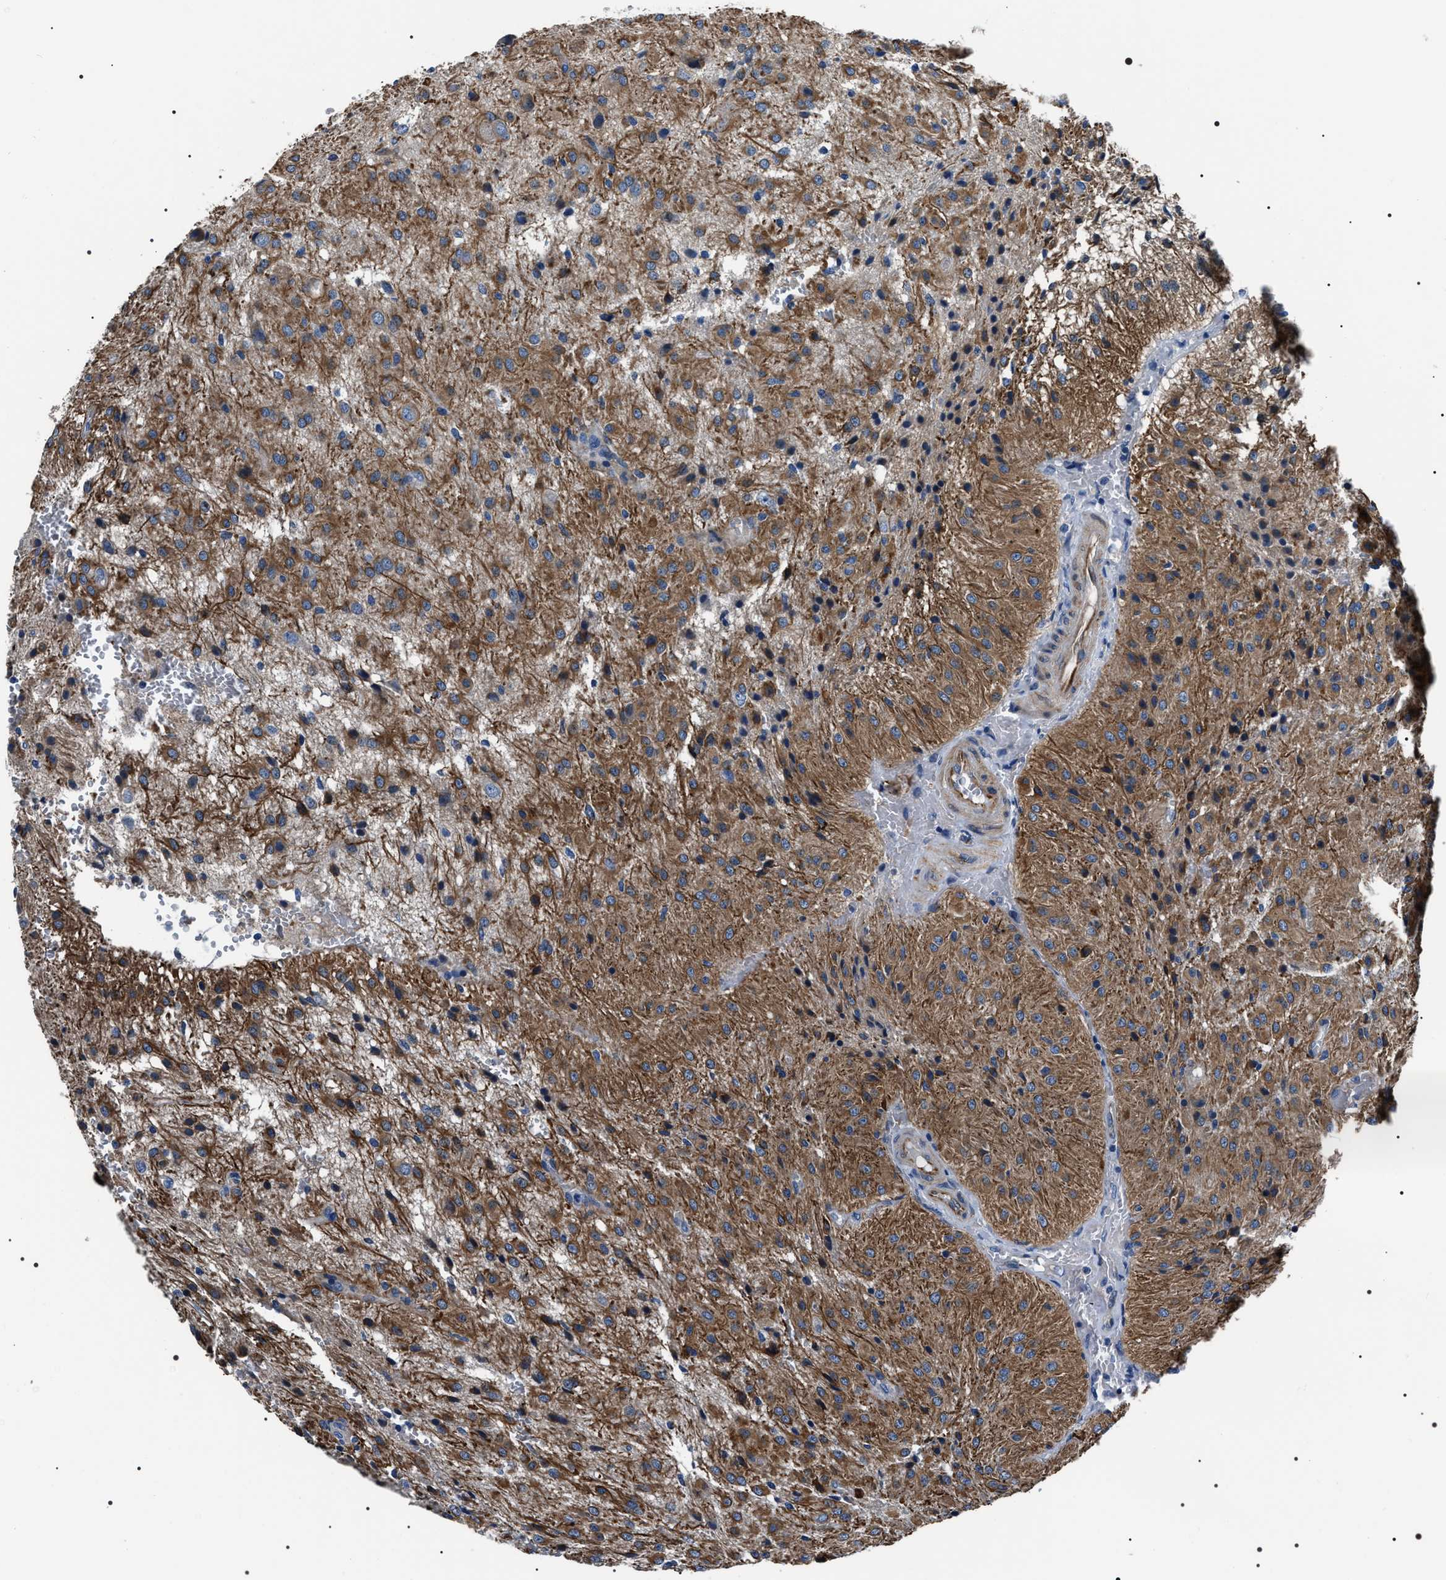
{"staining": {"intensity": "moderate", "quantity": ">75%", "location": "cytoplasmic/membranous"}, "tissue": "glioma", "cell_type": "Tumor cells", "image_type": "cancer", "snomed": [{"axis": "morphology", "description": "Glioma, malignant, High grade"}, {"axis": "topography", "description": "Brain"}], "caption": "Brown immunohistochemical staining in glioma demonstrates moderate cytoplasmic/membranous positivity in approximately >75% of tumor cells. (Stains: DAB in brown, nuclei in blue, Microscopy: brightfield microscopy at high magnification).", "gene": "BAG2", "patient": {"sex": "female", "age": 59}}